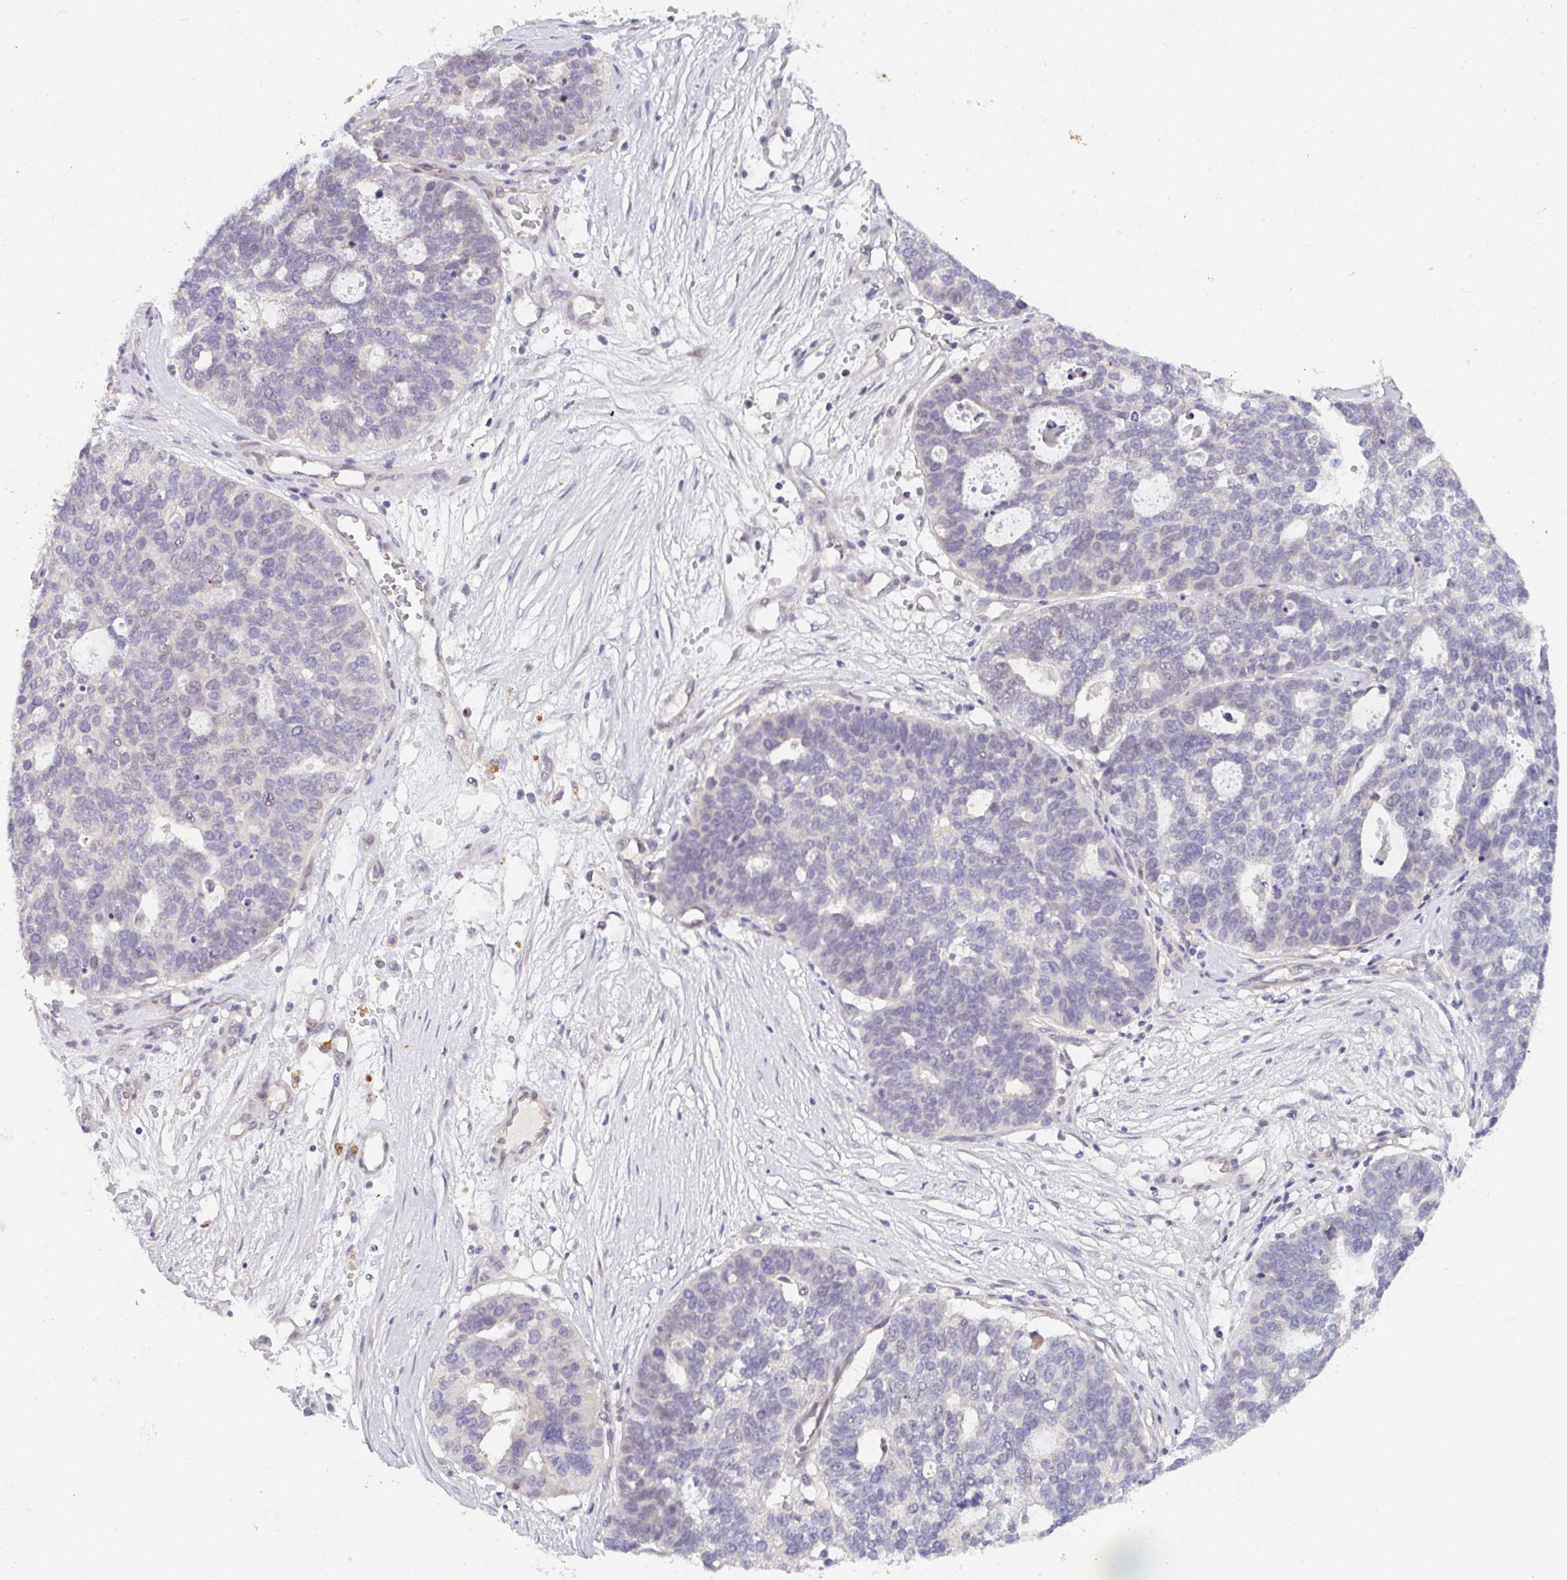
{"staining": {"intensity": "negative", "quantity": "none", "location": "none"}, "tissue": "ovarian cancer", "cell_type": "Tumor cells", "image_type": "cancer", "snomed": [{"axis": "morphology", "description": "Cystadenocarcinoma, serous, NOS"}, {"axis": "topography", "description": "Ovary"}], "caption": "Immunohistochemistry (IHC) image of neoplastic tissue: human ovarian cancer stained with DAB (3,3'-diaminobenzidine) displays no significant protein expression in tumor cells.", "gene": "TNFRSF10A", "patient": {"sex": "female", "age": 59}}